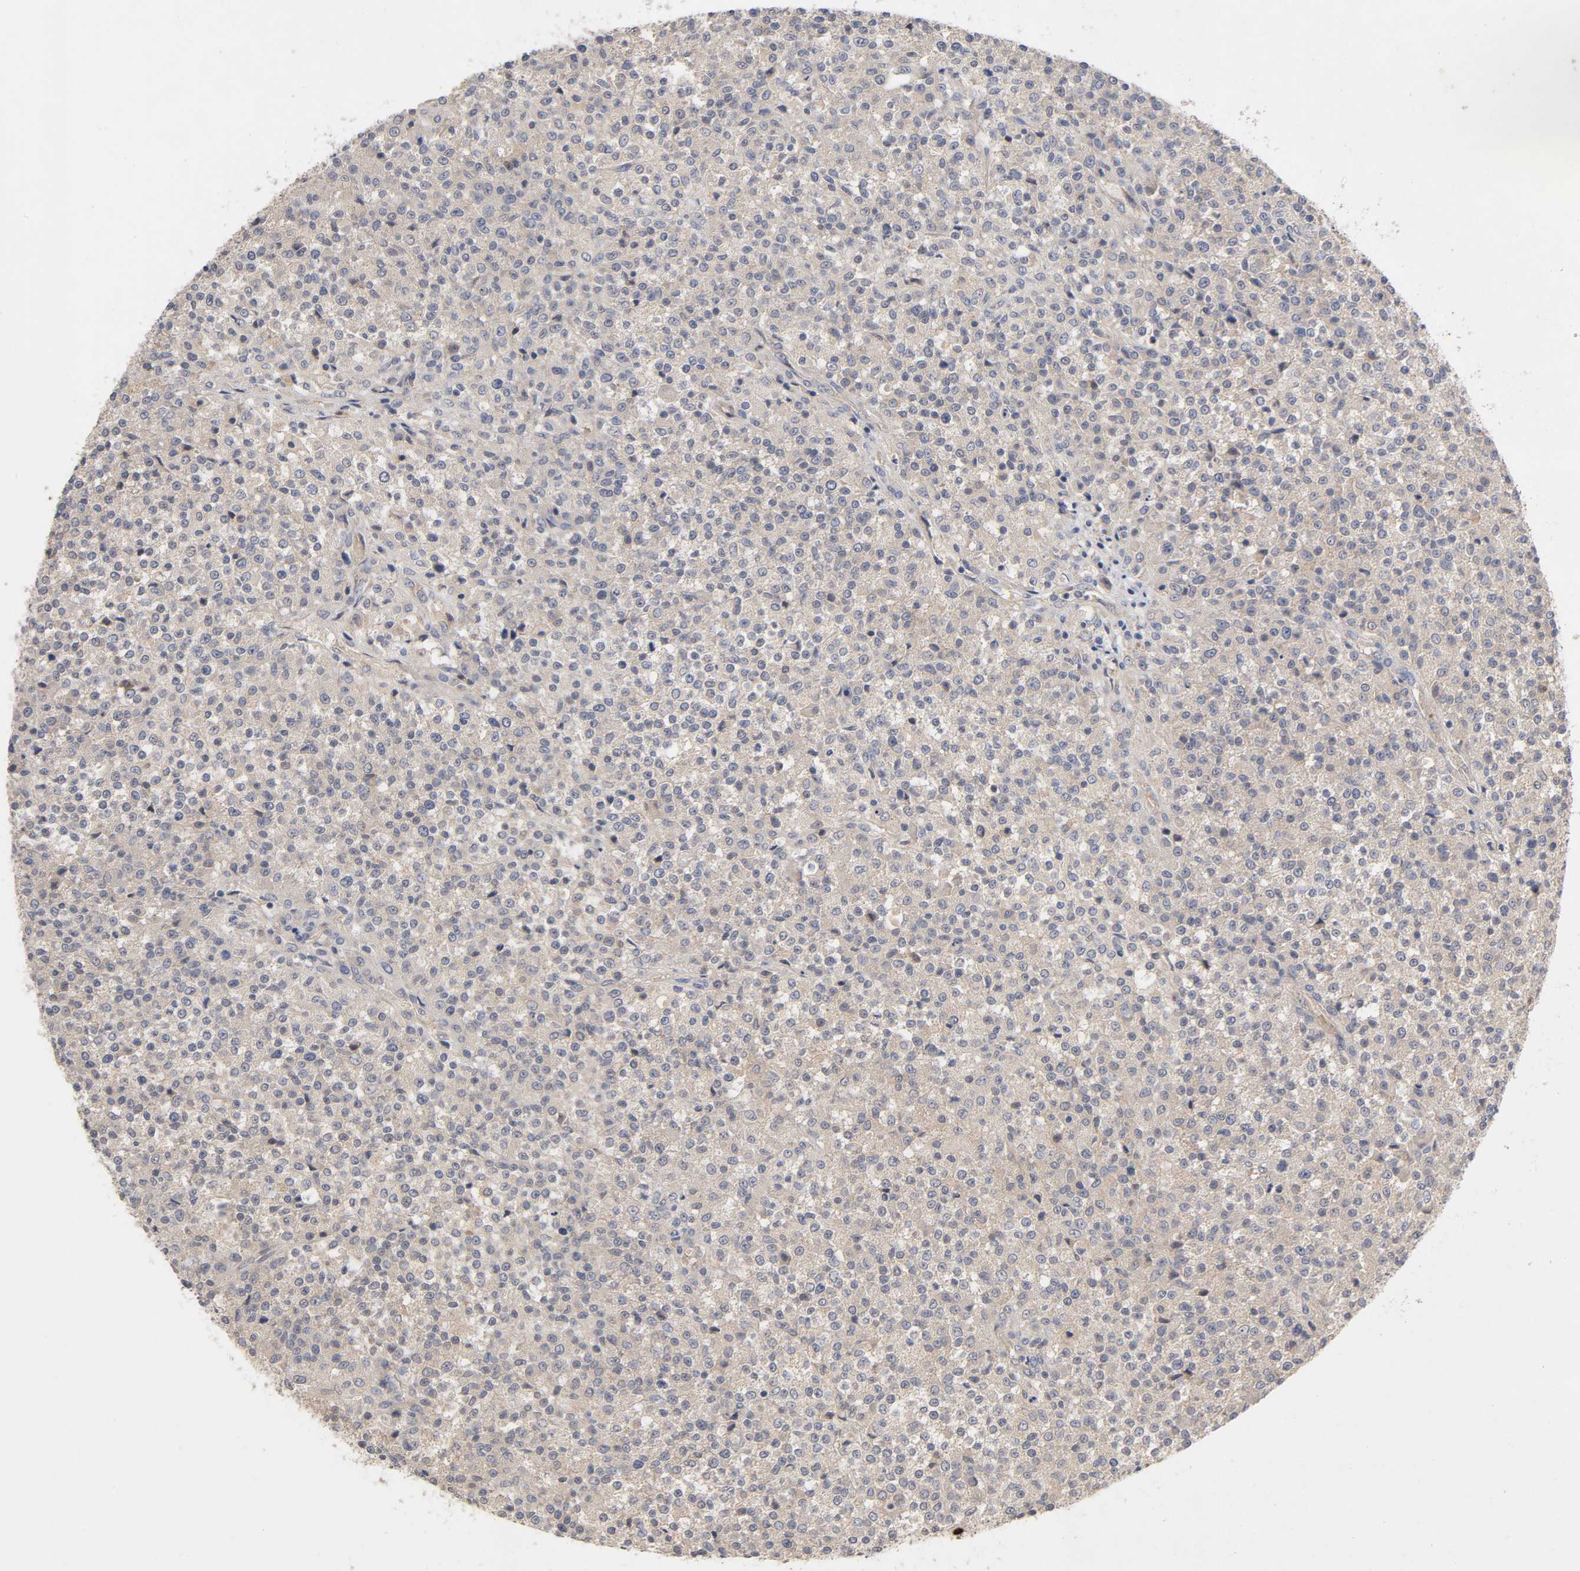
{"staining": {"intensity": "weak", "quantity": ">75%", "location": "cytoplasmic/membranous"}, "tissue": "testis cancer", "cell_type": "Tumor cells", "image_type": "cancer", "snomed": [{"axis": "morphology", "description": "Seminoma, NOS"}, {"axis": "topography", "description": "Testis"}], "caption": "High-power microscopy captured an IHC micrograph of testis cancer, revealing weak cytoplasmic/membranous expression in approximately >75% of tumor cells.", "gene": "PDZD11", "patient": {"sex": "male", "age": 59}}